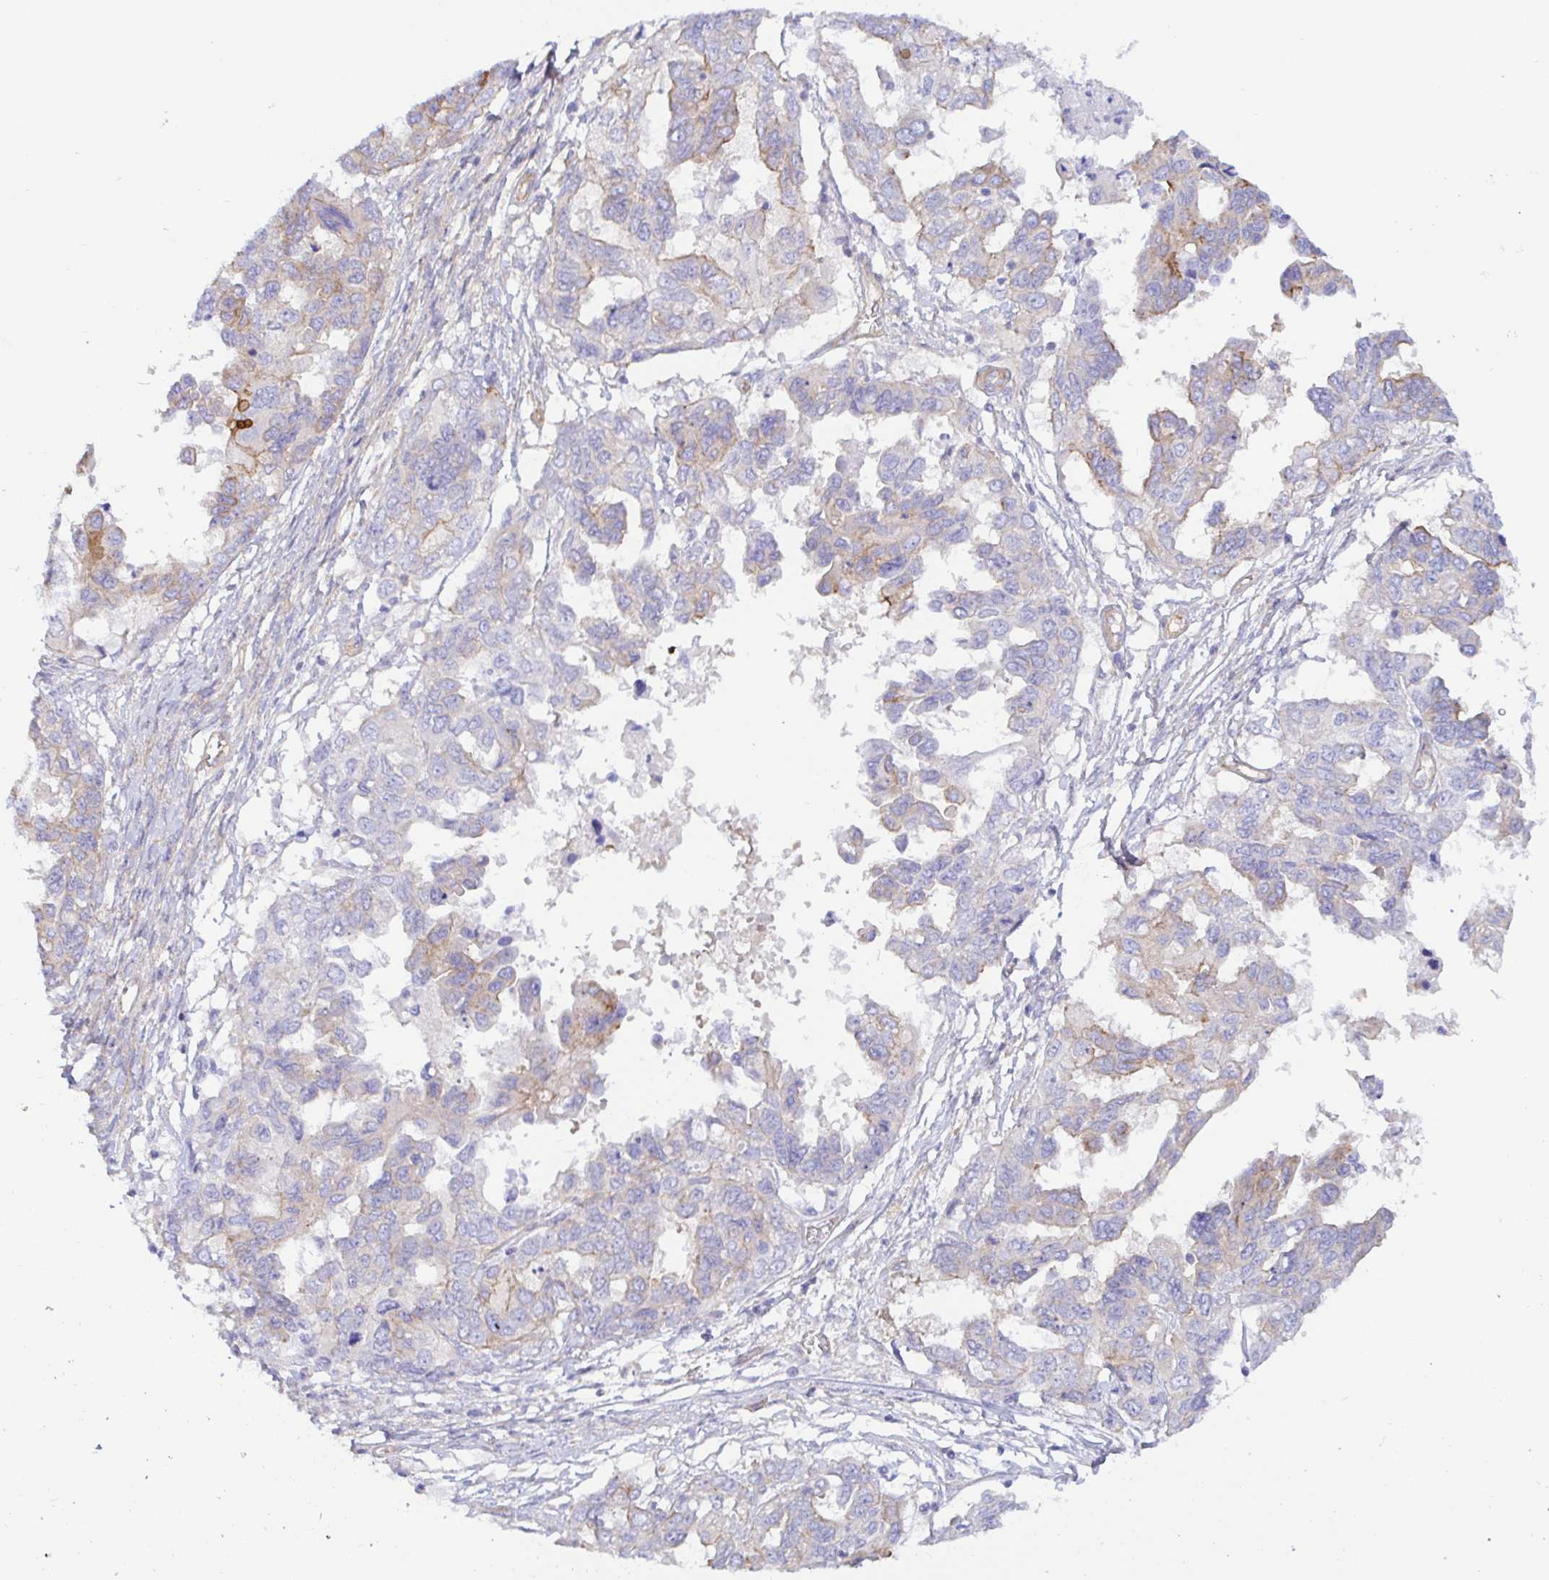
{"staining": {"intensity": "moderate", "quantity": "<25%", "location": "cytoplasmic/membranous"}, "tissue": "ovarian cancer", "cell_type": "Tumor cells", "image_type": "cancer", "snomed": [{"axis": "morphology", "description": "Cystadenocarcinoma, serous, NOS"}, {"axis": "topography", "description": "Ovary"}], "caption": "Ovarian cancer (serous cystadenocarcinoma) stained with IHC exhibits moderate cytoplasmic/membranous expression in approximately <25% of tumor cells.", "gene": "ARL4D", "patient": {"sex": "female", "age": 53}}